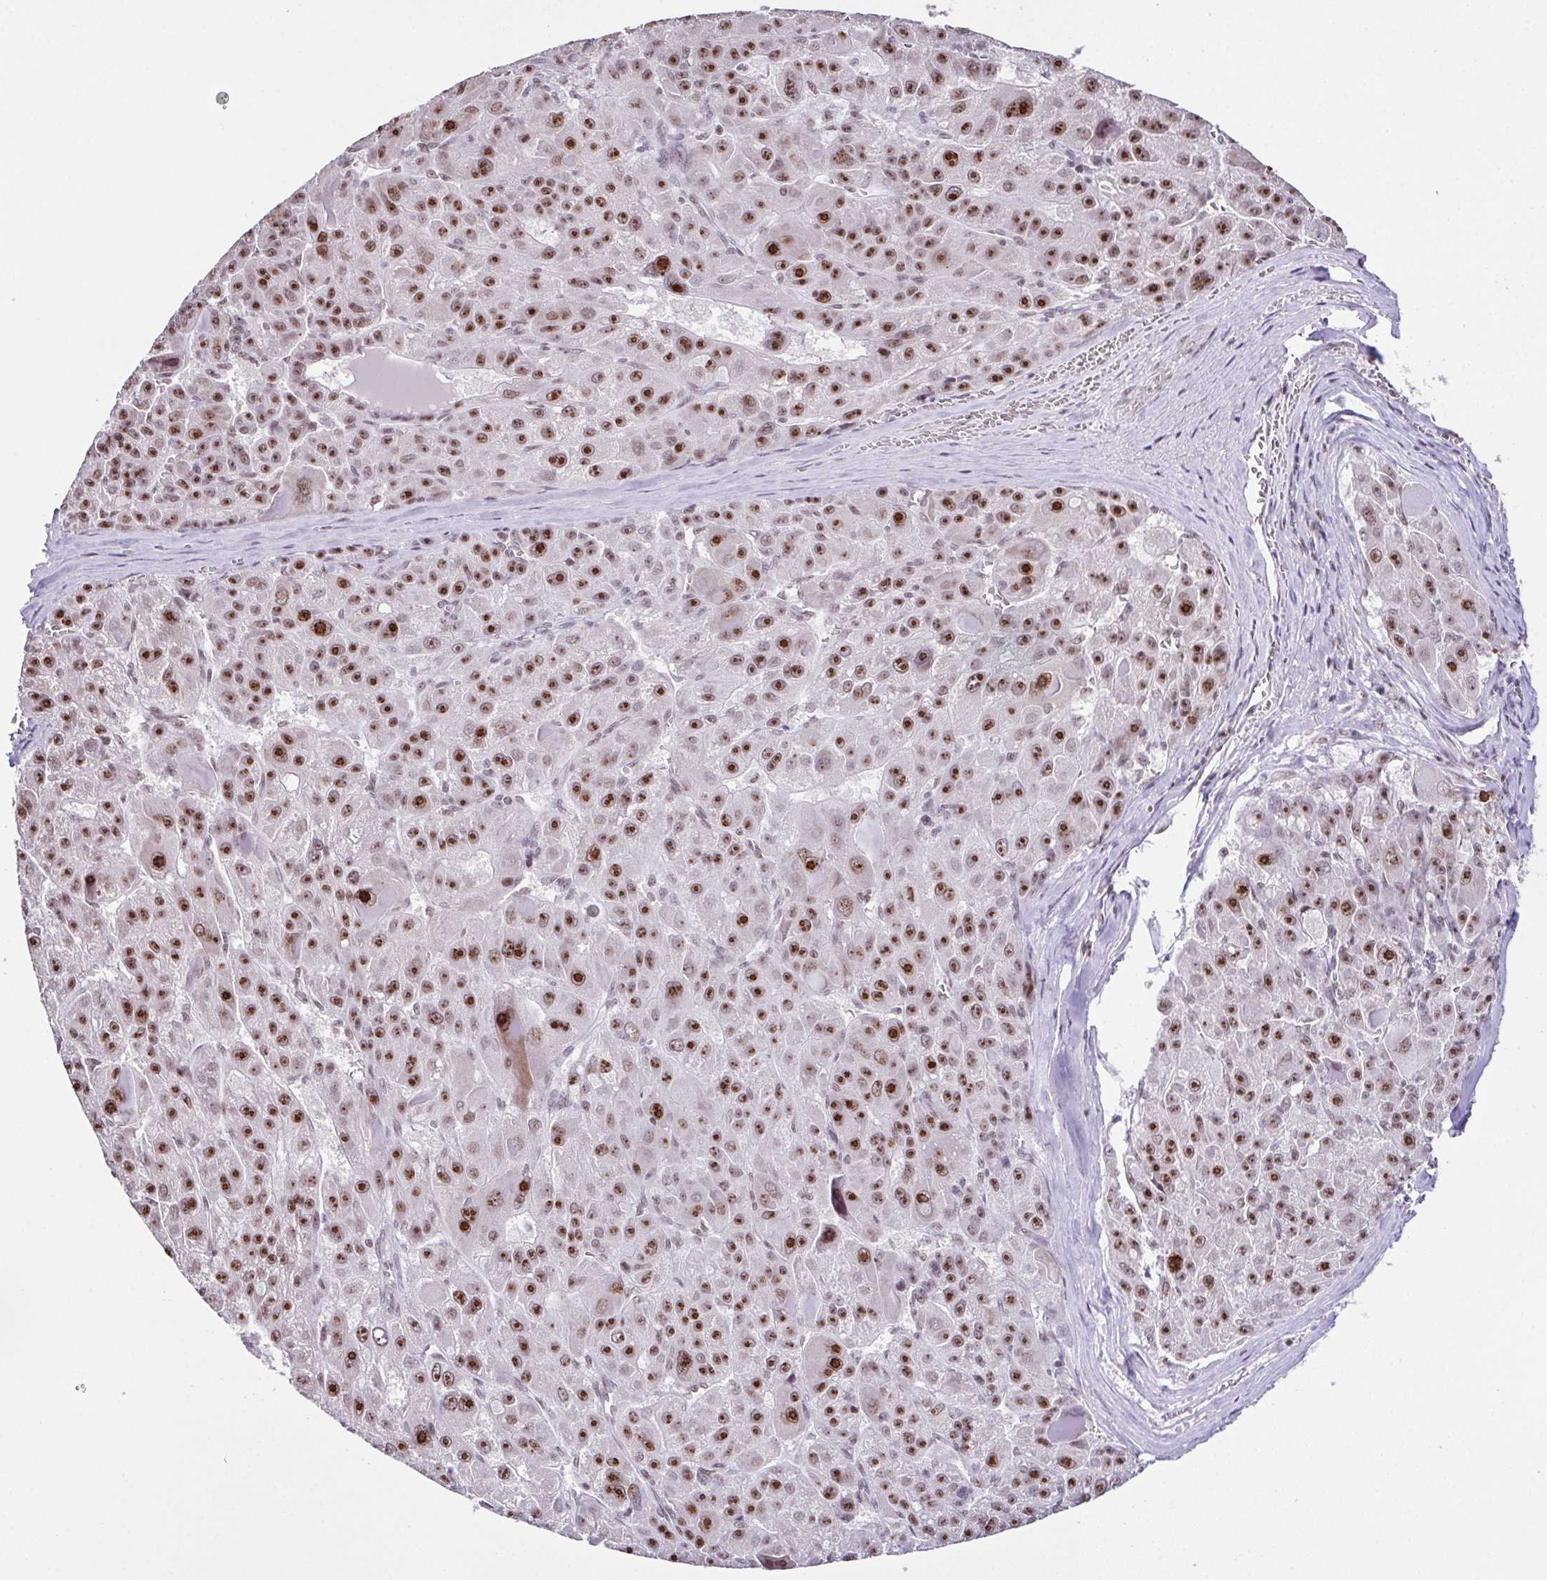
{"staining": {"intensity": "strong", "quantity": ">75%", "location": "nuclear"}, "tissue": "liver cancer", "cell_type": "Tumor cells", "image_type": "cancer", "snomed": [{"axis": "morphology", "description": "Carcinoma, Hepatocellular, NOS"}, {"axis": "topography", "description": "Liver"}], "caption": "The image demonstrates a brown stain indicating the presence of a protein in the nuclear of tumor cells in hepatocellular carcinoma (liver).", "gene": "ZNF800", "patient": {"sex": "male", "age": 76}}